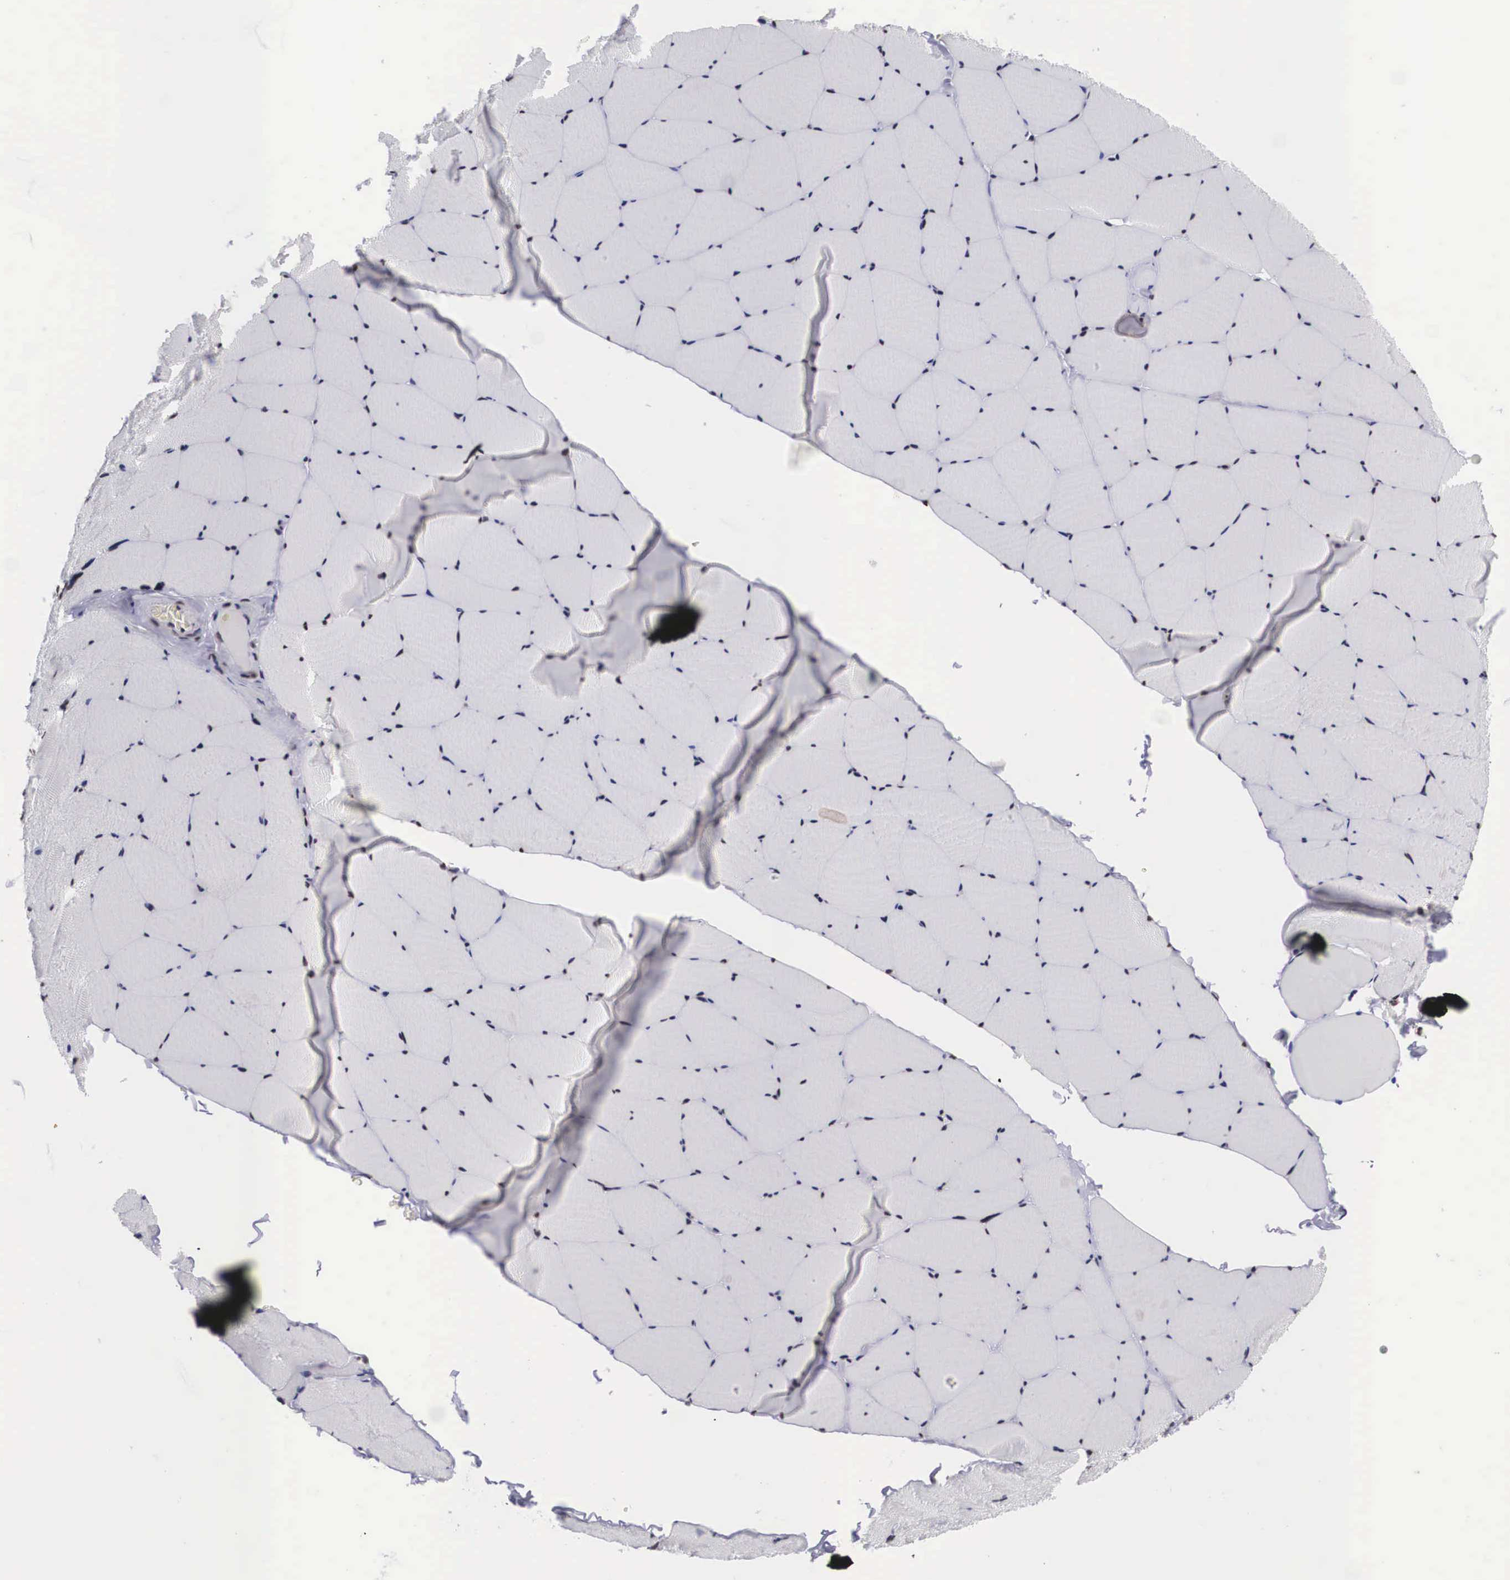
{"staining": {"intensity": "strong", "quantity": "25%-75%", "location": "nuclear"}, "tissue": "skeletal muscle", "cell_type": "Myocytes", "image_type": "normal", "snomed": [{"axis": "morphology", "description": "Normal tissue, NOS"}, {"axis": "topography", "description": "Skeletal muscle"}, {"axis": "topography", "description": "Salivary gland"}], "caption": "DAB immunohistochemical staining of normal skeletal muscle exhibits strong nuclear protein positivity in approximately 25%-75% of myocytes.", "gene": "SF3A1", "patient": {"sex": "male", "age": 62}}